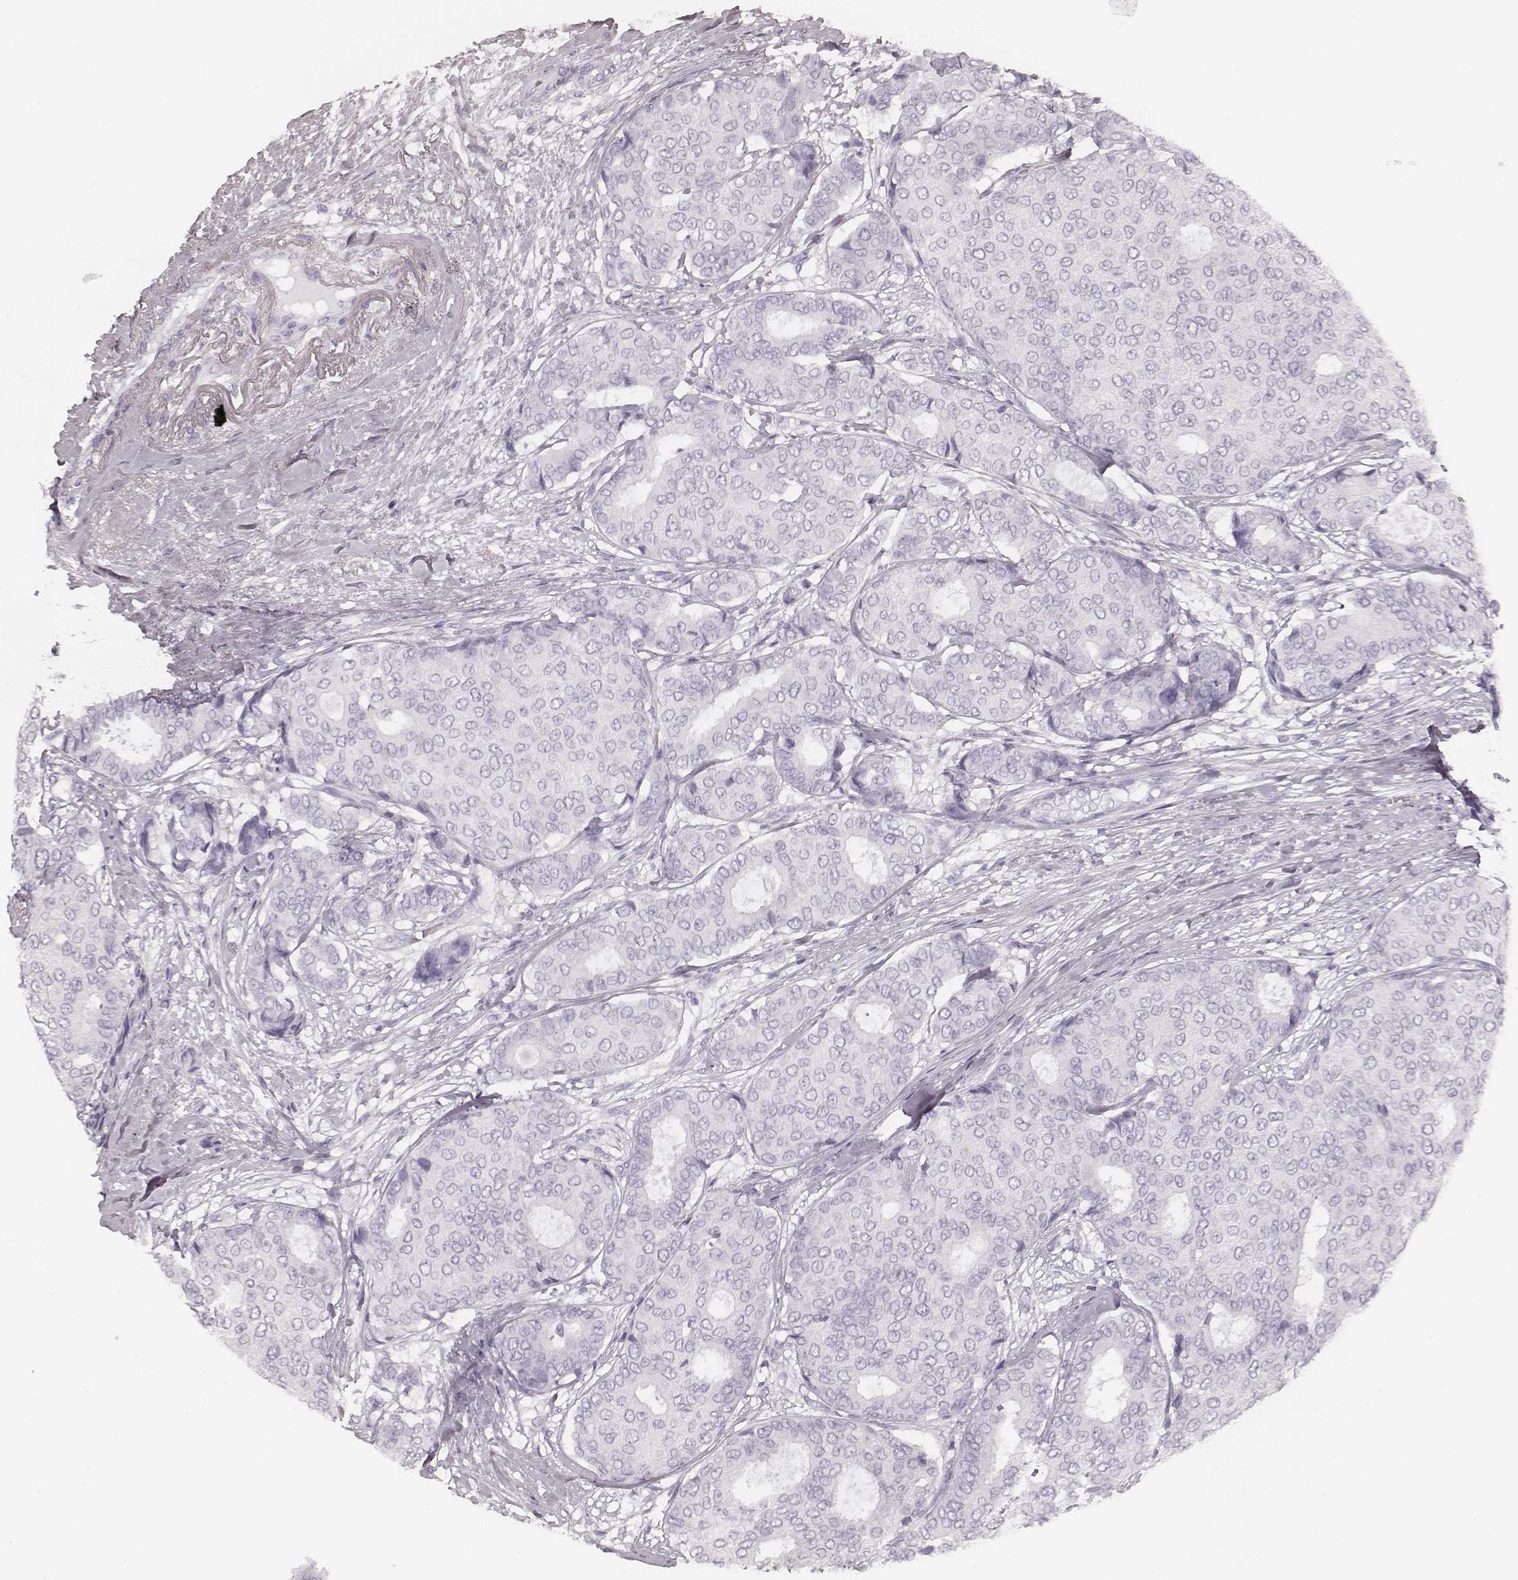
{"staining": {"intensity": "negative", "quantity": "none", "location": "none"}, "tissue": "breast cancer", "cell_type": "Tumor cells", "image_type": "cancer", "snomed": [{"axis": "morphology", "description": "Duct carcinoma"}, {"axis": "topography", "description": "Breast"}], "caption": "This is a image of IHC staining of invasive ductal carcinoma (breast), which shows no expression in tumor cells.", "gene": "MSX1", "patient": {"sex": "female", "age": 75}}